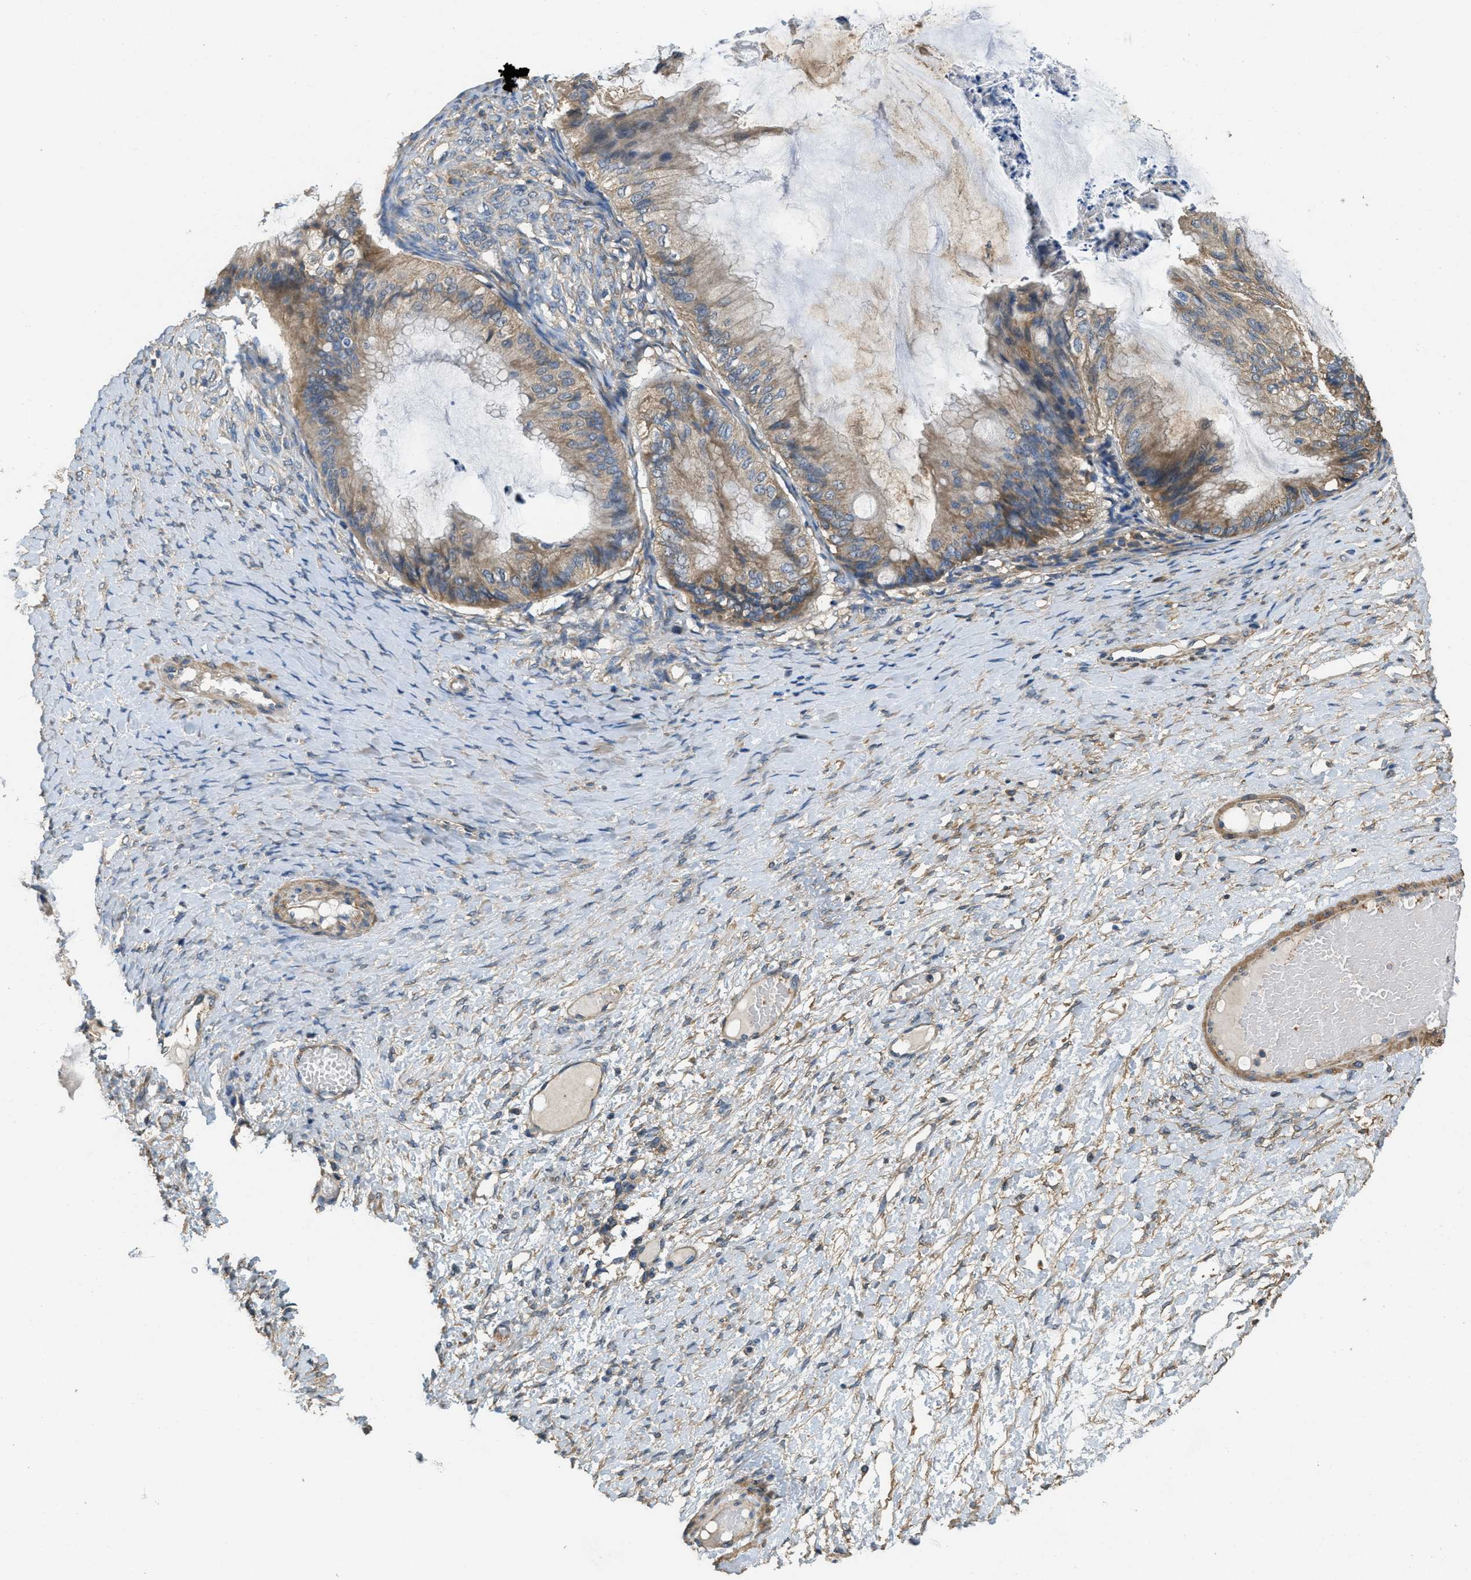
{"staining": {"intensity": "moderate", "quantity": ">75%", "location": "cytoplasmic/membranous"}, "tissue": "ovarian cancer", "cell_type": "Tumor cells", "image_type": "cancer", "snomed": [{"axis": "morphology", "description": "Cystadenocarcinoma, mucinous, NOS"}, {"axis": "topography", "description": "Ovary"}], "caption": "Immunohistochemistry photomicrograph of ovarian mucinous cystadenocarcinoma stained for a protein (brown), which displays medium levels of moderate cytoplasmic/membranous staining in about >75% of tumor cells.", "gene": "THBS2", "patient": {"sex": "female", "age": 61}}